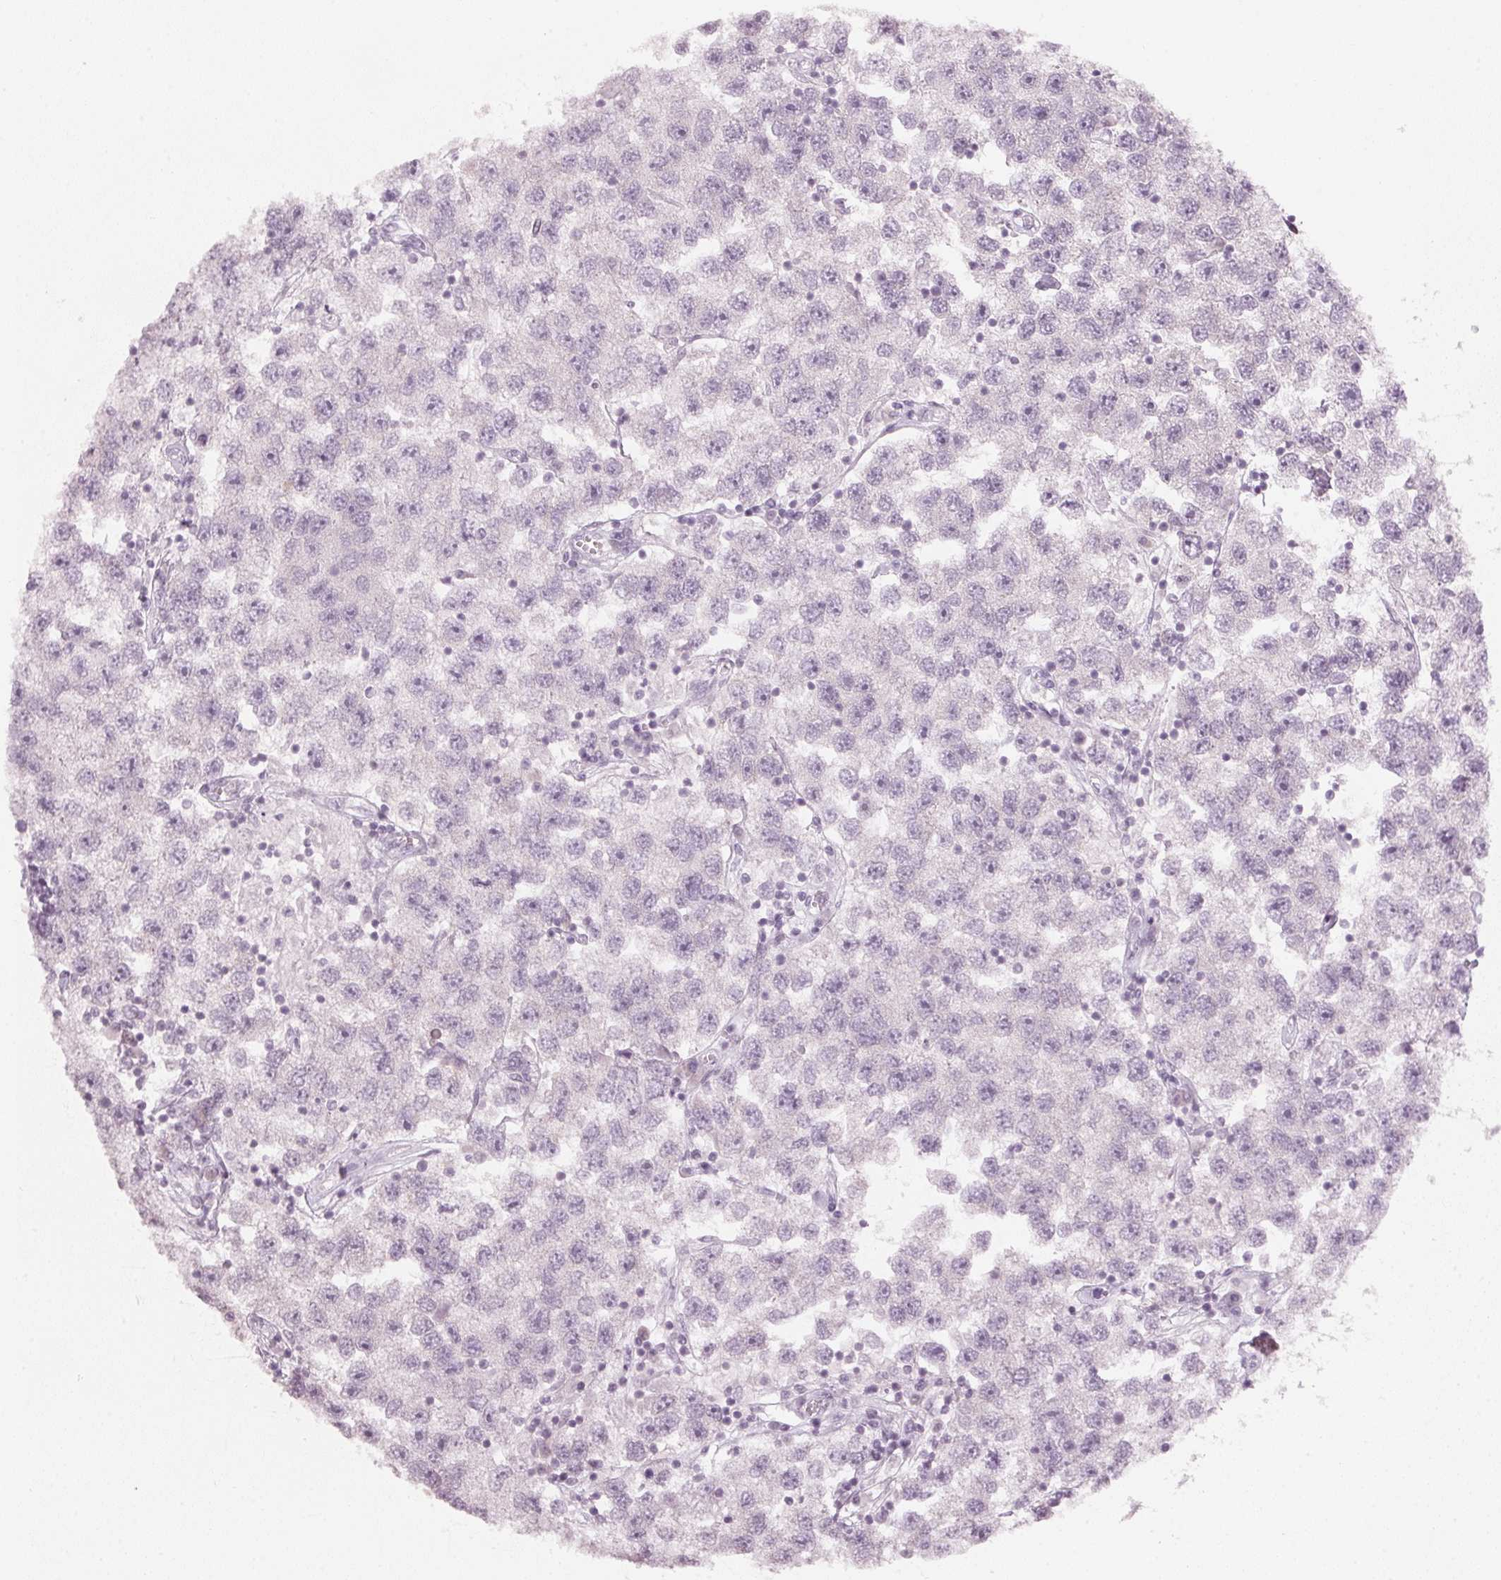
{"staining": {"intensity": "negative", "quantity": "none", "location": "none"}, "tissue": "testis cancer", "cell_type": "Tumor cells", "image_type": "cancer", "snomed": [{"axis": "morphology", "description": "Seminoma, NOS"}, {"axis": "topography", "description": "Testis"}], "caption": "Immunohistochemistry (IHC) histopathology image of neoplastic tissue: human testis cancer (seminoma) stained with DAB (3,3'-diaminobenzidine) demonstrates no significant protein staining in tumor cells.", "gene": "SFRP4", "patient": {"sex": "male", "age": 26}}